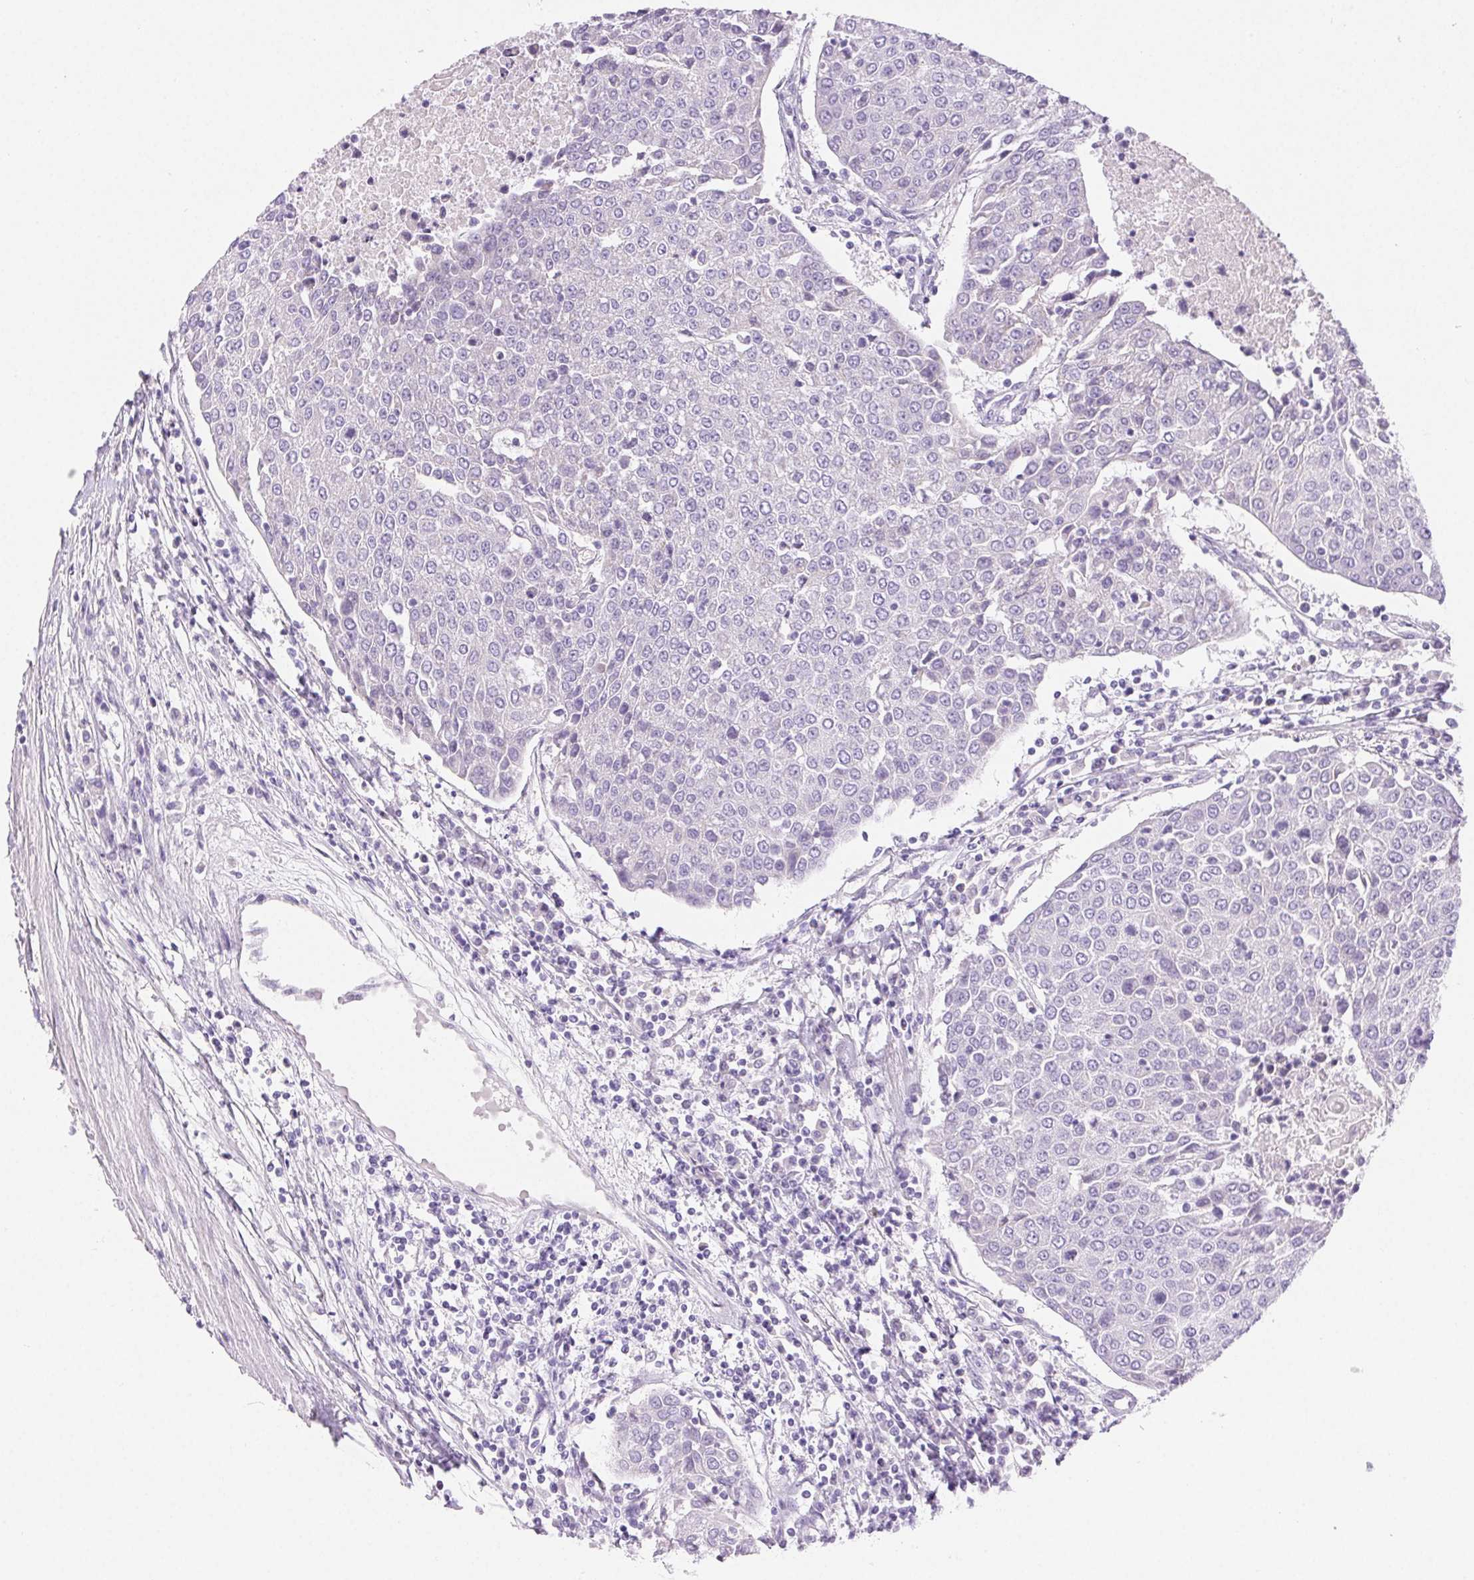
{"staining": {"intensity": "negative", "quantity": "none", "location": "none"}, "tissue": "urothelial cancer", "cell_type": "Tumor cells", "image_type": "cancer", "snomed": [{"axis": "morphology", "description": "Urothelial carcinoma, High grade"}, {"axis": "topography", "description": "Urinary bladder"}], "caption": "Image shows no significant protein expression in tumor cells of urothelial cancer.", "gene": "CLDN16", "patient": {"sex": "female", "age": 85}}